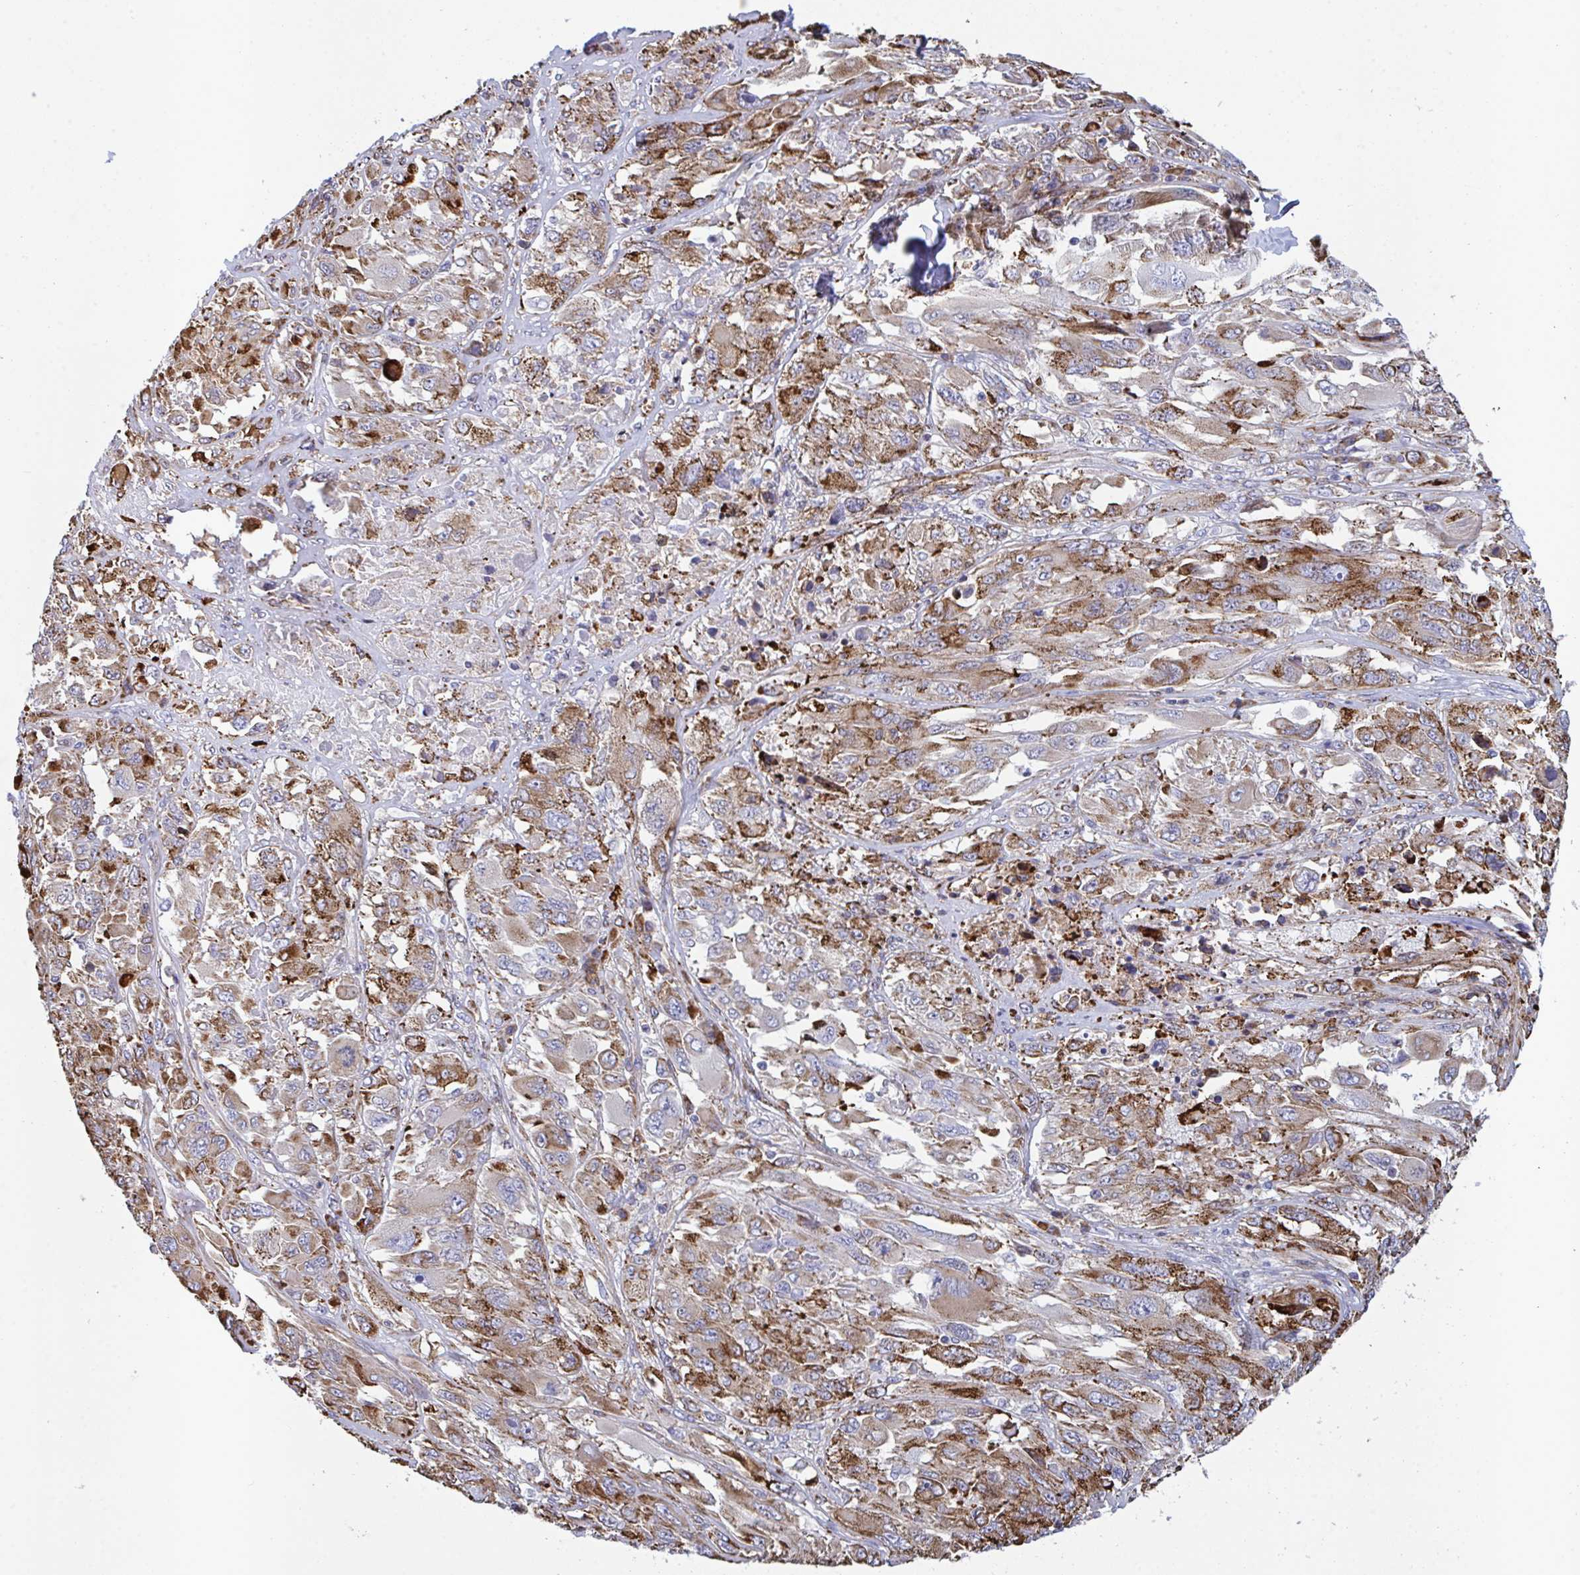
{"staining": {"intensity": "moderate", "quantity": ">75%", "location": "cytoplasmic/membranous"}, "tissue": "melanoma", "cell_type": "Tumor cells", "image_type": "cancer", "snomed": [{"axis": "morphology", "description": "Malignant melanoma, NOS"}, {"axis": "topography", "description": "Skin"}], "caption": "The photomicrograph reveals immunohistochemical staining of melanoma. There is moderate cytoplasmic/membranous expression is seen in approximately >75% of tumor cells. The protein is stained brown, and the nuclei are stained in blue (DAB IHC with brightfield microscopy, high magnification).", "gene": "PEAK3", "patient": {"sex": "female", "age": 91}}